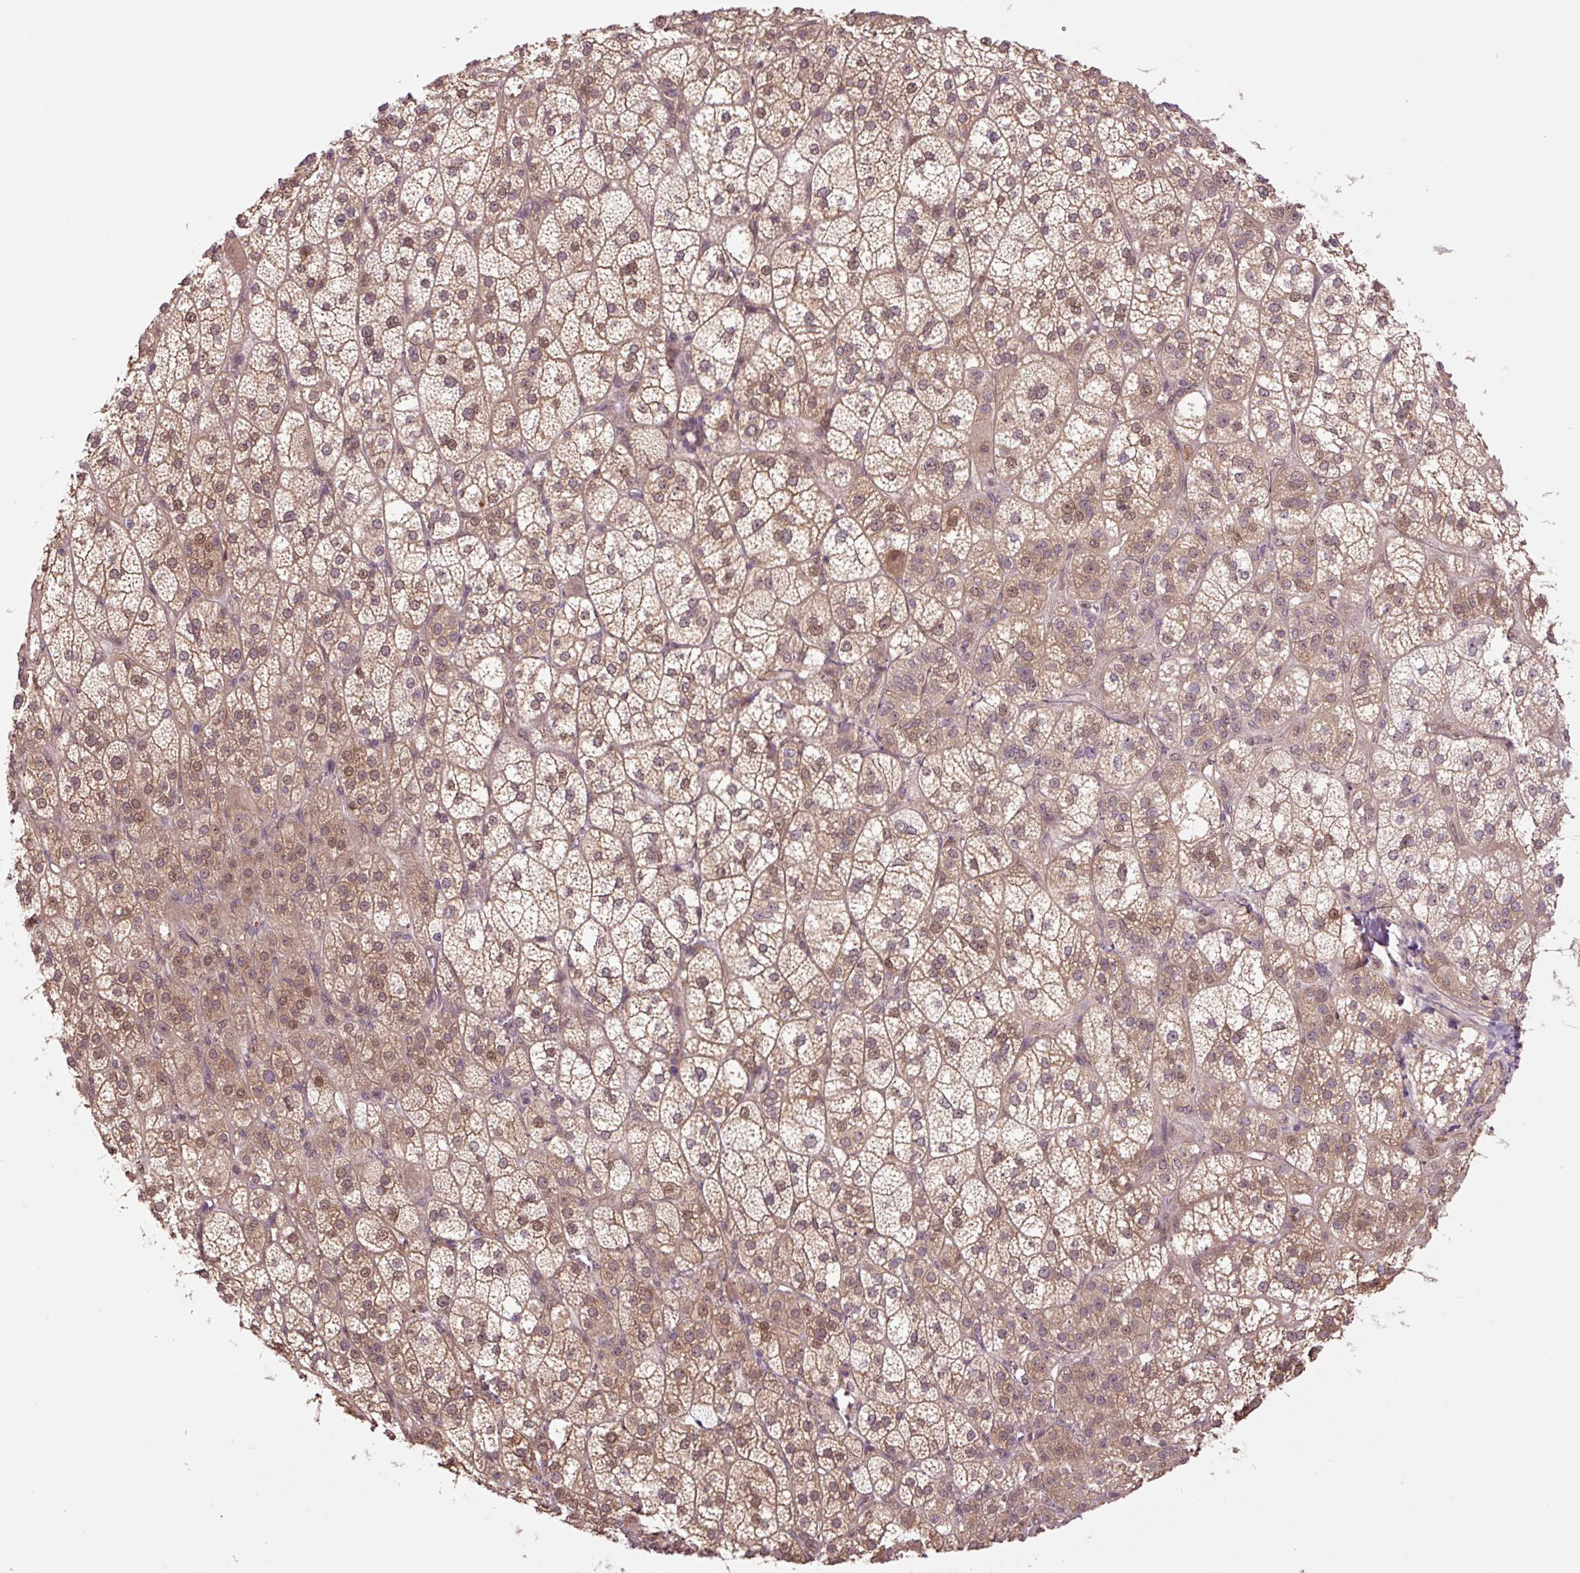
{"staining": {"intensity": "moderate", "quantity": ">75%", "location": "cytoplasmic/membranous,nuclear"}, "tissue": "adrenal gland", "cell_type": "Glandular cells", "image_type": "normal", "snomed": [{"axis": "morphology", "description": "Normal tissue, NOS"}, {"axis": "topography", "description": "Adrenal gland"}], "caption": "Immunohistochemistry histopathology image of normal adrenal gland: human adrenal gland stained using immunohistochemistry reveals medium levels of moderate protein expression localized specifically in the cytoplasmic/membranous,nuclear of glandular cells, appearing as a cytoplasmic/membranous,nuclear brown color.", "gene": "TPT1", "patient": {"sex": "female", "age": 60}}